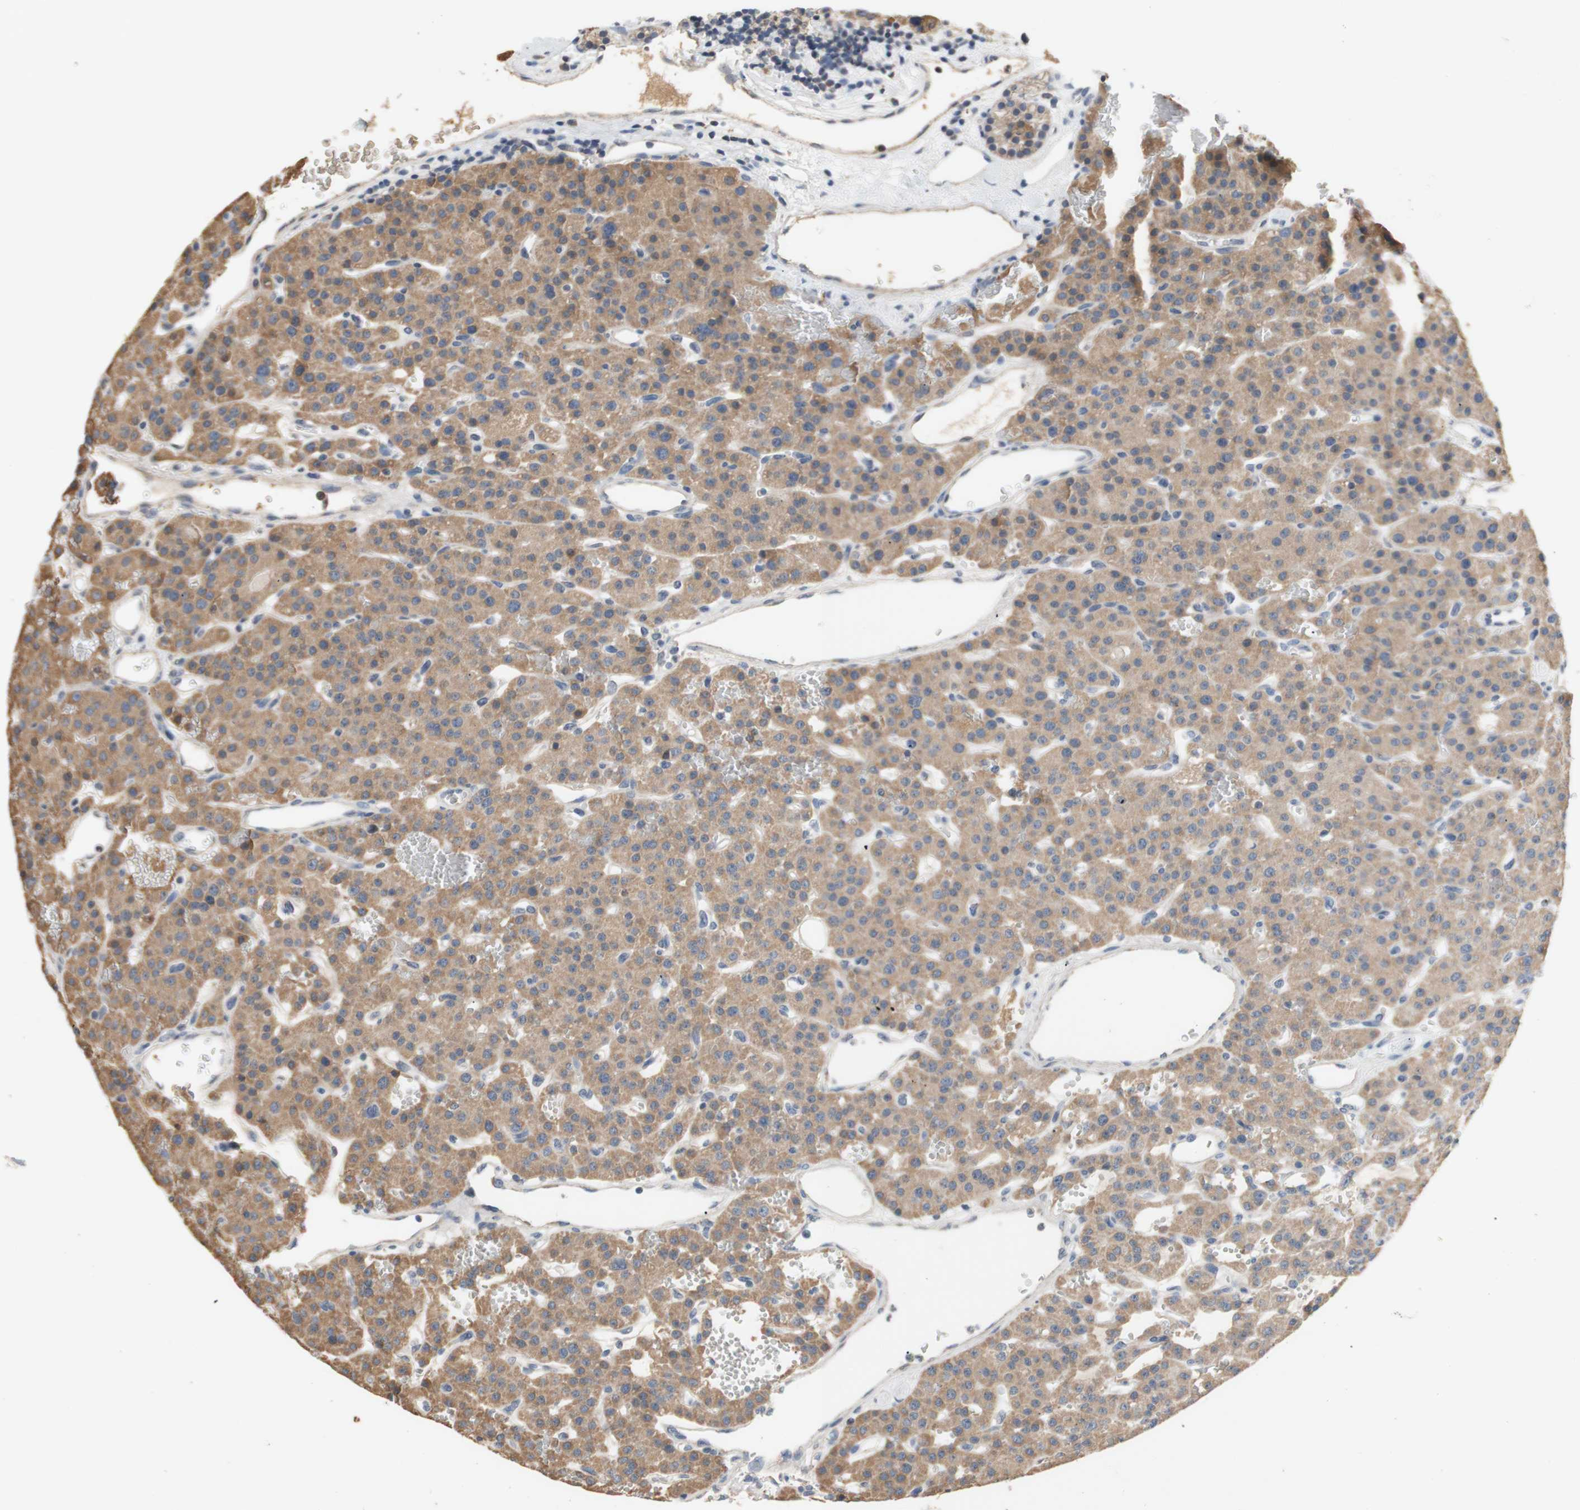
{"staining": {"intensity": "moderate", "quantity": ">75%", "location": "cytoplasmic/membranous"}, "tissue": "parathyroid gland", "cell_type": "Glandular cells", "image_type": "normal", "snomed": [{"axis": "morphology", "description": "Normal tissue, NOS"}, {"axis": "morphology", "description": "Adenoma, NOS"}, {"axis": "topography", "description": "Parathyroid gland"}], "caption": "High-power microscopy captured an IHC image of benign parathyroid gland, revealing moderate cytoplasmic/membranous expression in approximately >75% of glandular cells. The protein is stained brown, and the nuclei are stained in blue (DAB IHC with brightfield microscopy, high magnification).", "gene": "PTGIS", "patient": {"sex": "female", "age": 81}}